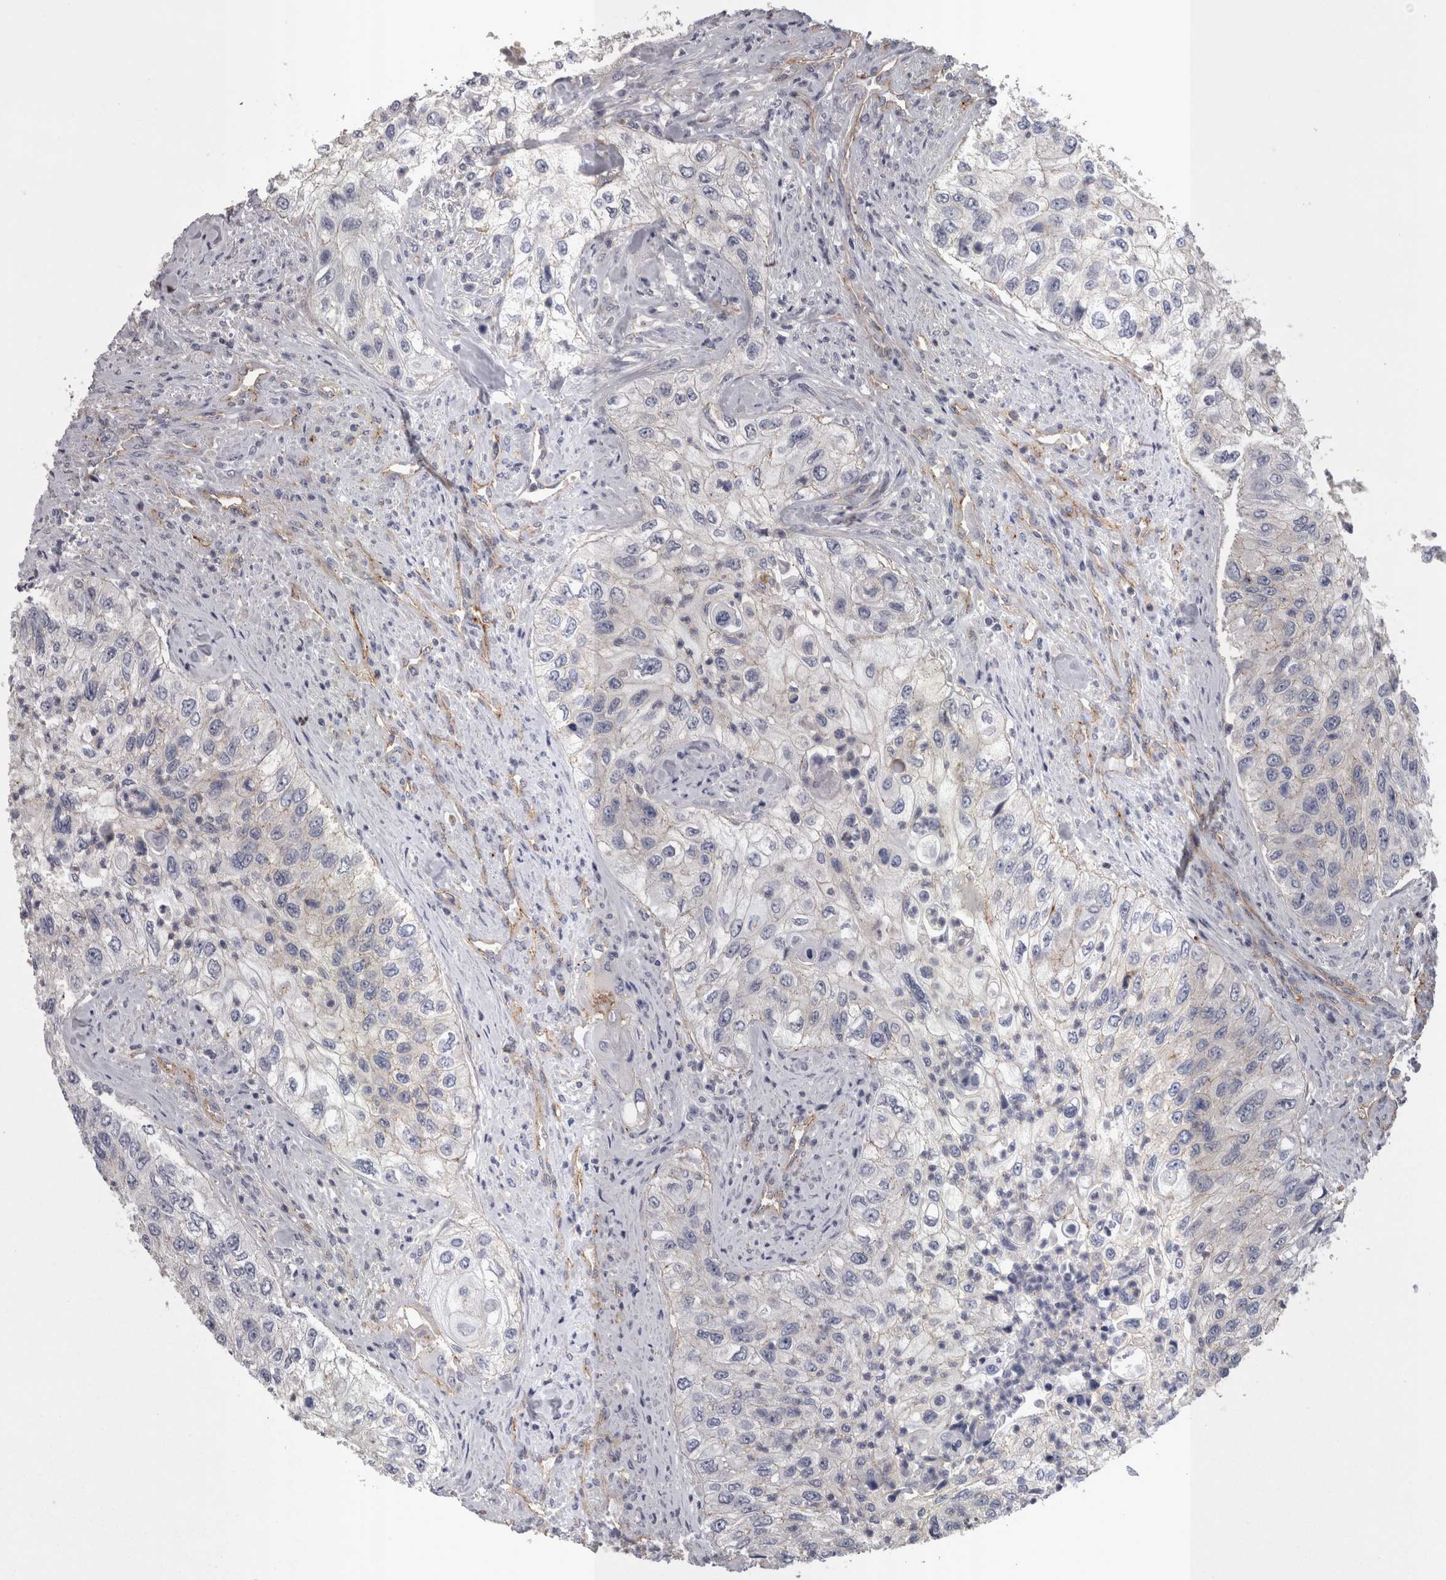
{"staining": {"intensity": "negative", "quantity": "none", "location": "none"}, "tissue": "urothelial cancer", "cell_type": "Tumor cells", "image_type": "cancer", "snomed": [{"axis": "morphology", "description": "Urothelial carcinoma, High grade"}, {"axis": "topography", "description": "Urinary bladder"}], "caption": "Immunohistochemistry (IHC) histopathology image of neoplastic tissue: high-grade urothelial carcinoma stained with DAB shows no significant protein staining in tumor cells.", "gene": "LYZL6", "patient": {"sex": "female", "age": 60}}